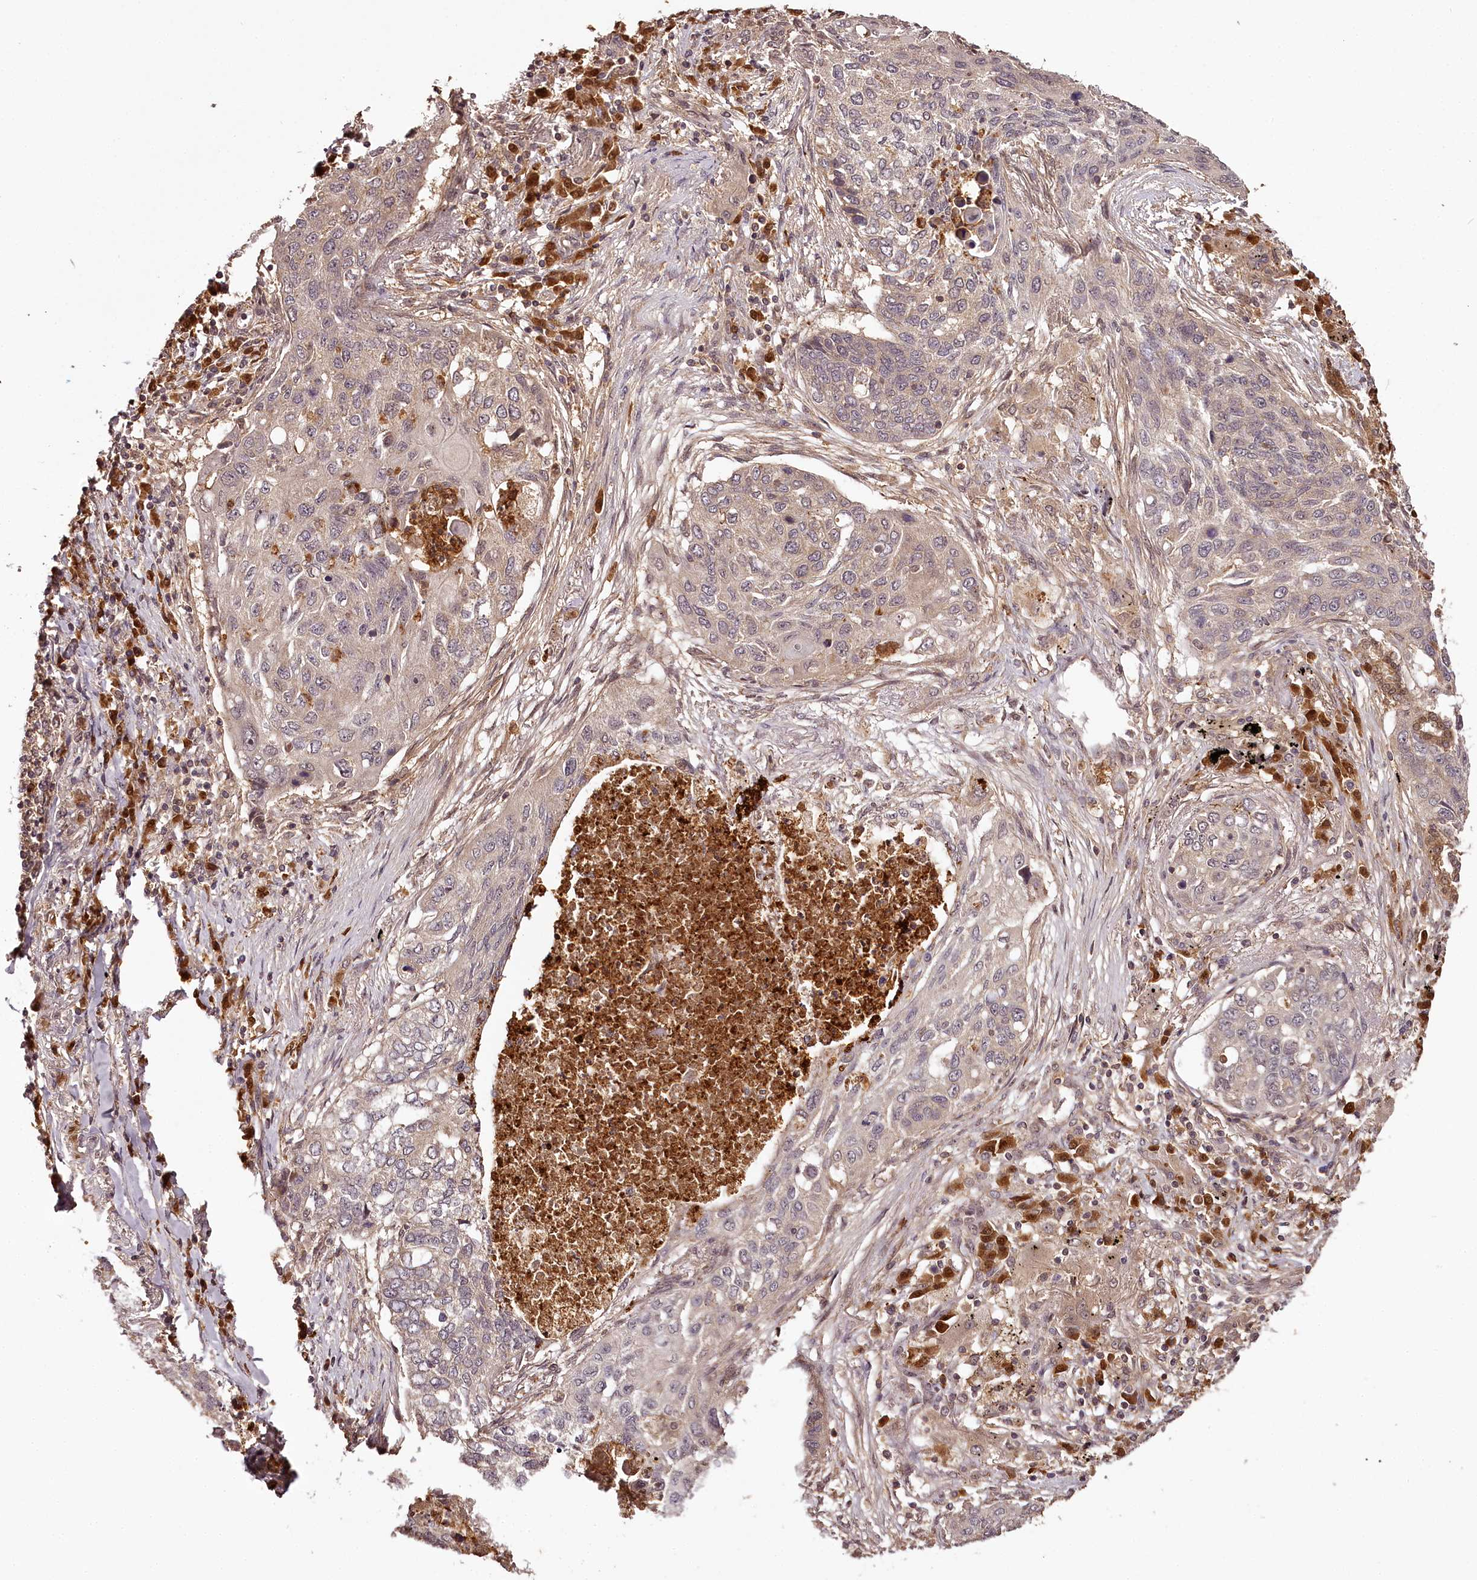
{"staining": {"intensity": "negative", "quantity": "none", "location": "none"}, "tissue": "lung cancer", "cell_type": "Tumor cells", "image_type": "cancer", "snomed": [{"axis": "morphology", "description": "Squamous cell carcinoma, NOS"}, {"axis": "topography", "description": "Lung"}], "caption": "Tumor cells are negative for brown protein staining in lung squamous cell carcinoma.", "gene": "TTC12", "patient": {"sex": "female", "age": 63}}